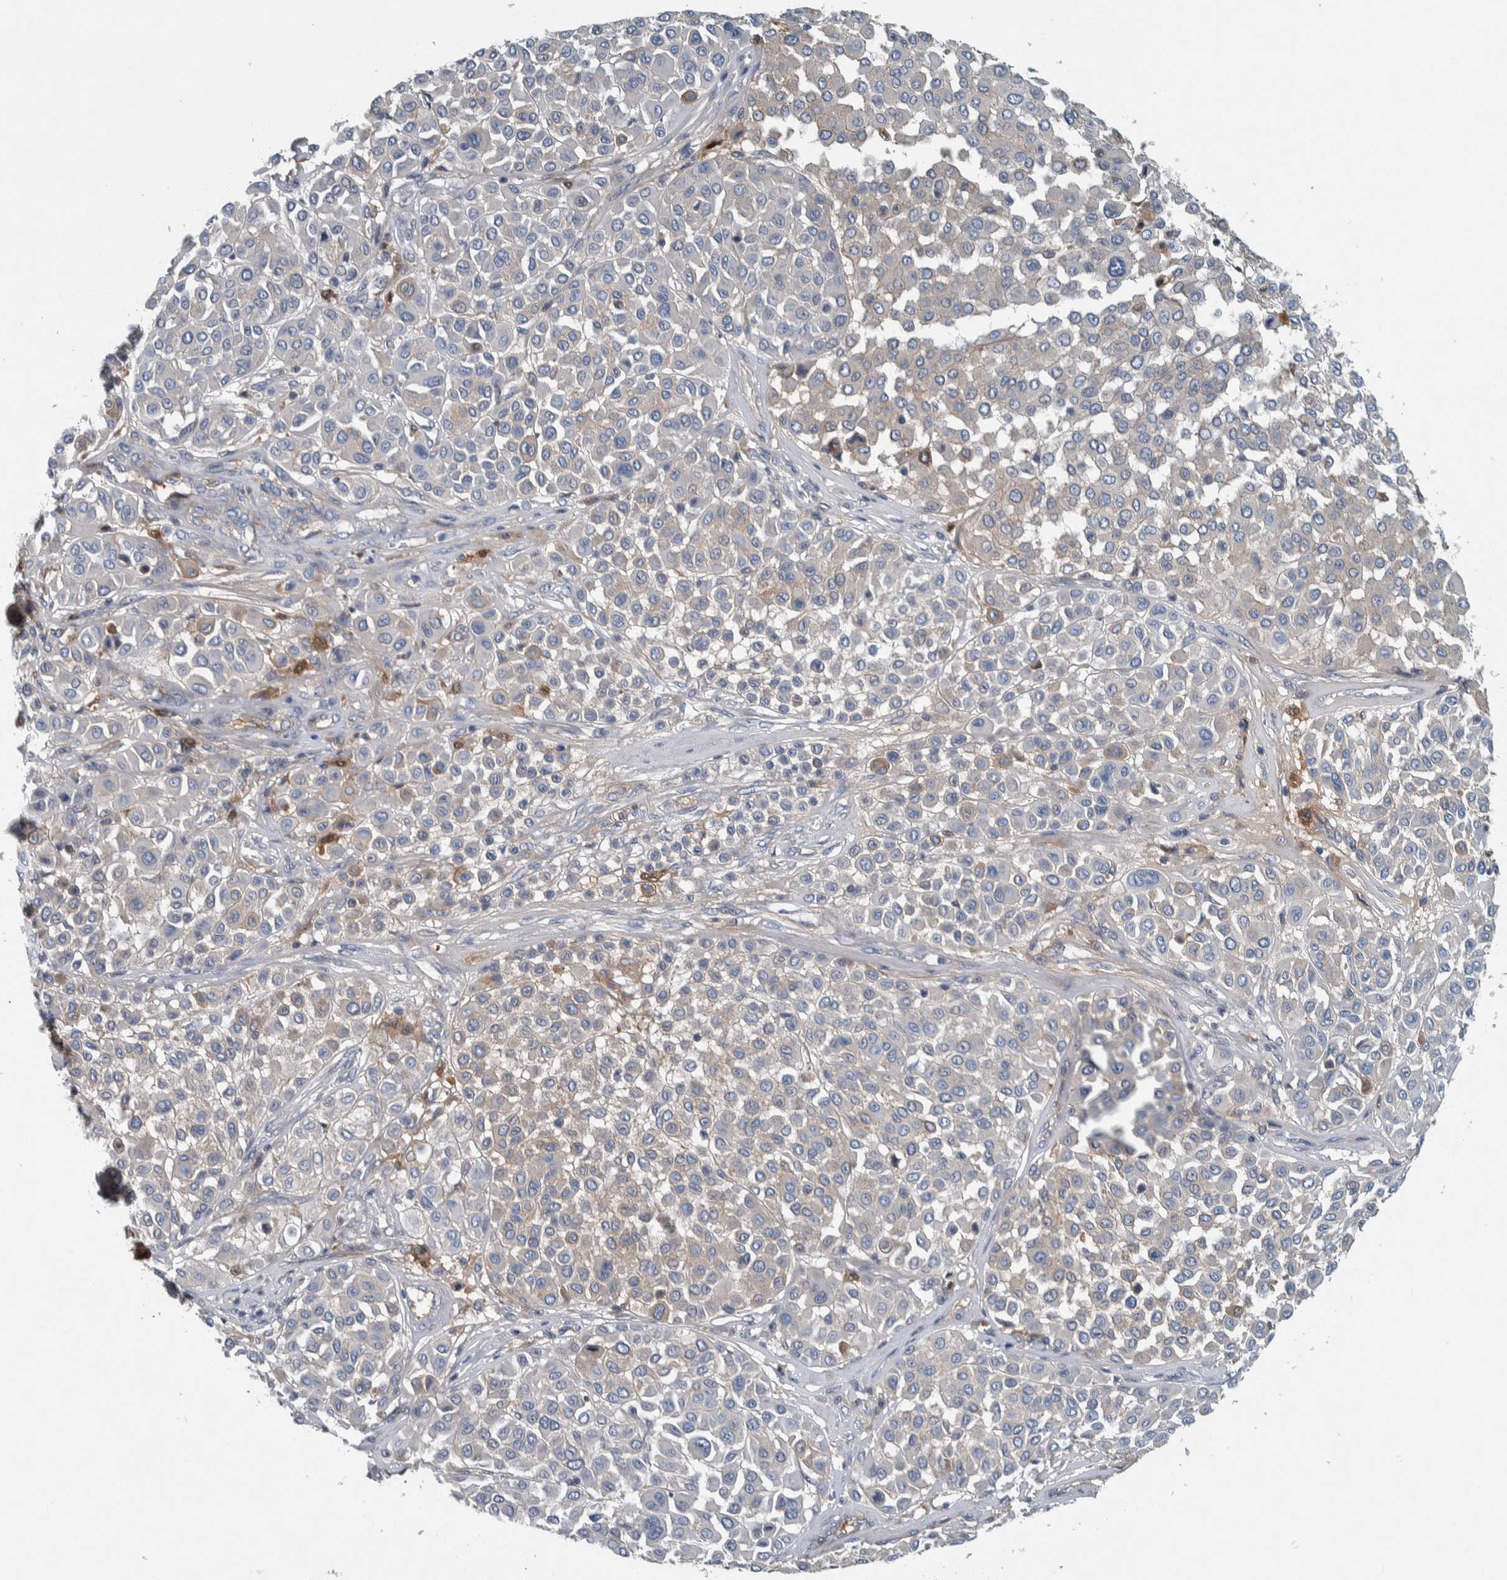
{"staining": {"intensity": "negative", "quantity": "none", "location": "none"}, "tissue": "melanoma", "cell_type": "Tumor cells", "image_type": "cancer", "snomed": [{"axis": "morphology", "description": "Malignant melanoma, Metastatic site"}, {"axis": "topography", "description": "Soft tissue"}], "caption": "Immunohistochemistry micrograph of neoplastic tissue: human melanoma stained with DAB (3,3'-diaminobenzidine) shows no significant protein expression in tumor cells. (DAB (3,3'-diaminobenzidine) IHC visualized using brightfield microscopy, high magnification).", "gene": "SERPINC1", "patient": {"sex": "male", "age": 41}}